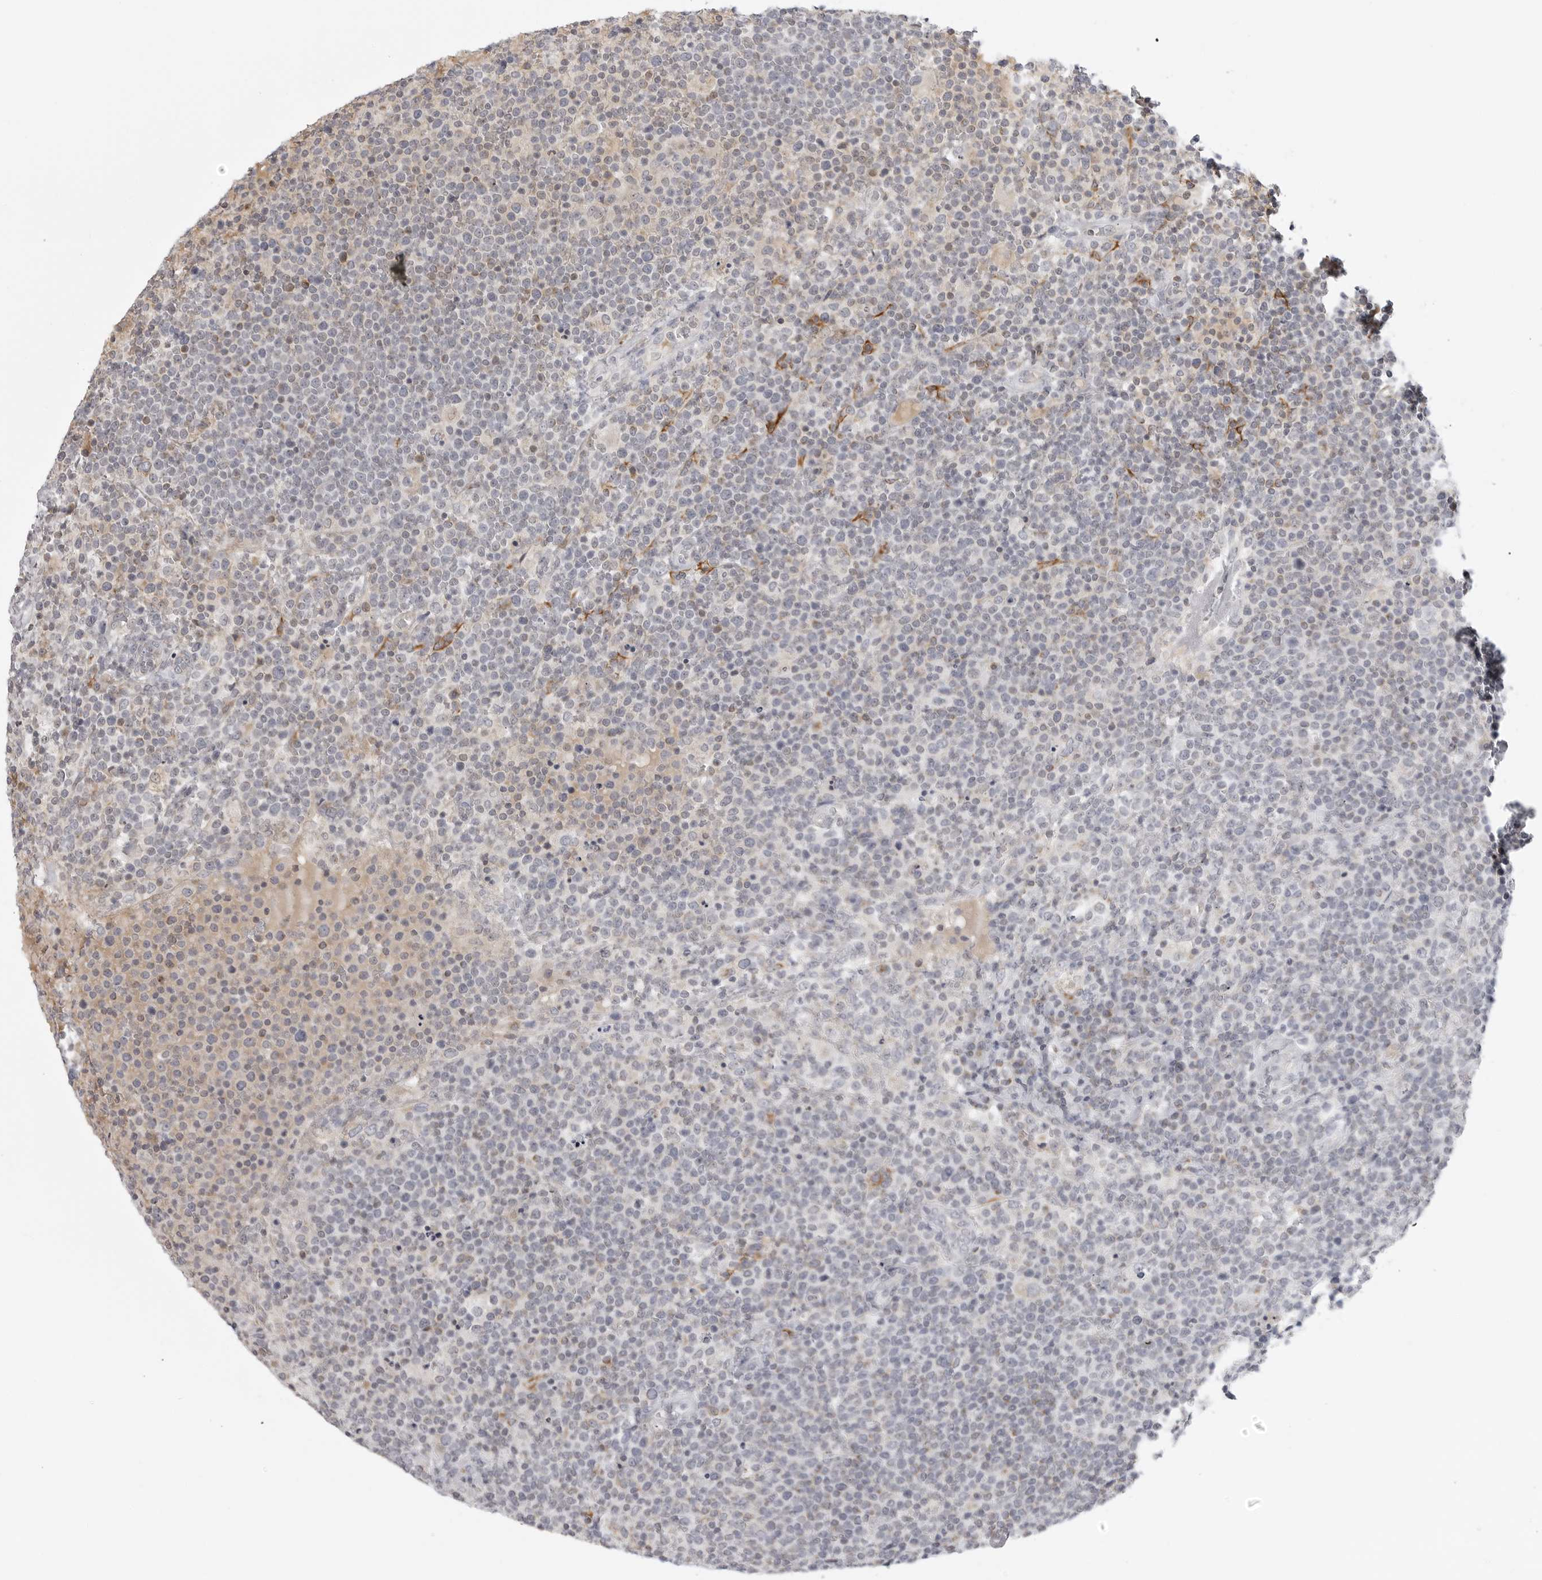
{"staining": {"intensity": "negative", "quantity": "none", "location": "none"}, "tissue": "lymphoma", "cell_type": "Tumor cells", "image_type": "cancer", "snomed": [{"axis": "morphology", "description": "Malignant lymphoma, non-Hodgkin's type, High grade"}, {"axis": "topography", "description": "Lymph node"}], "caption": "DAB immunohistochemical staining of human lymphoma reveals no significant positivity in tumor cells.", "gene": "MAP7D1", "patient": {"sex": "male", "age": 61}}